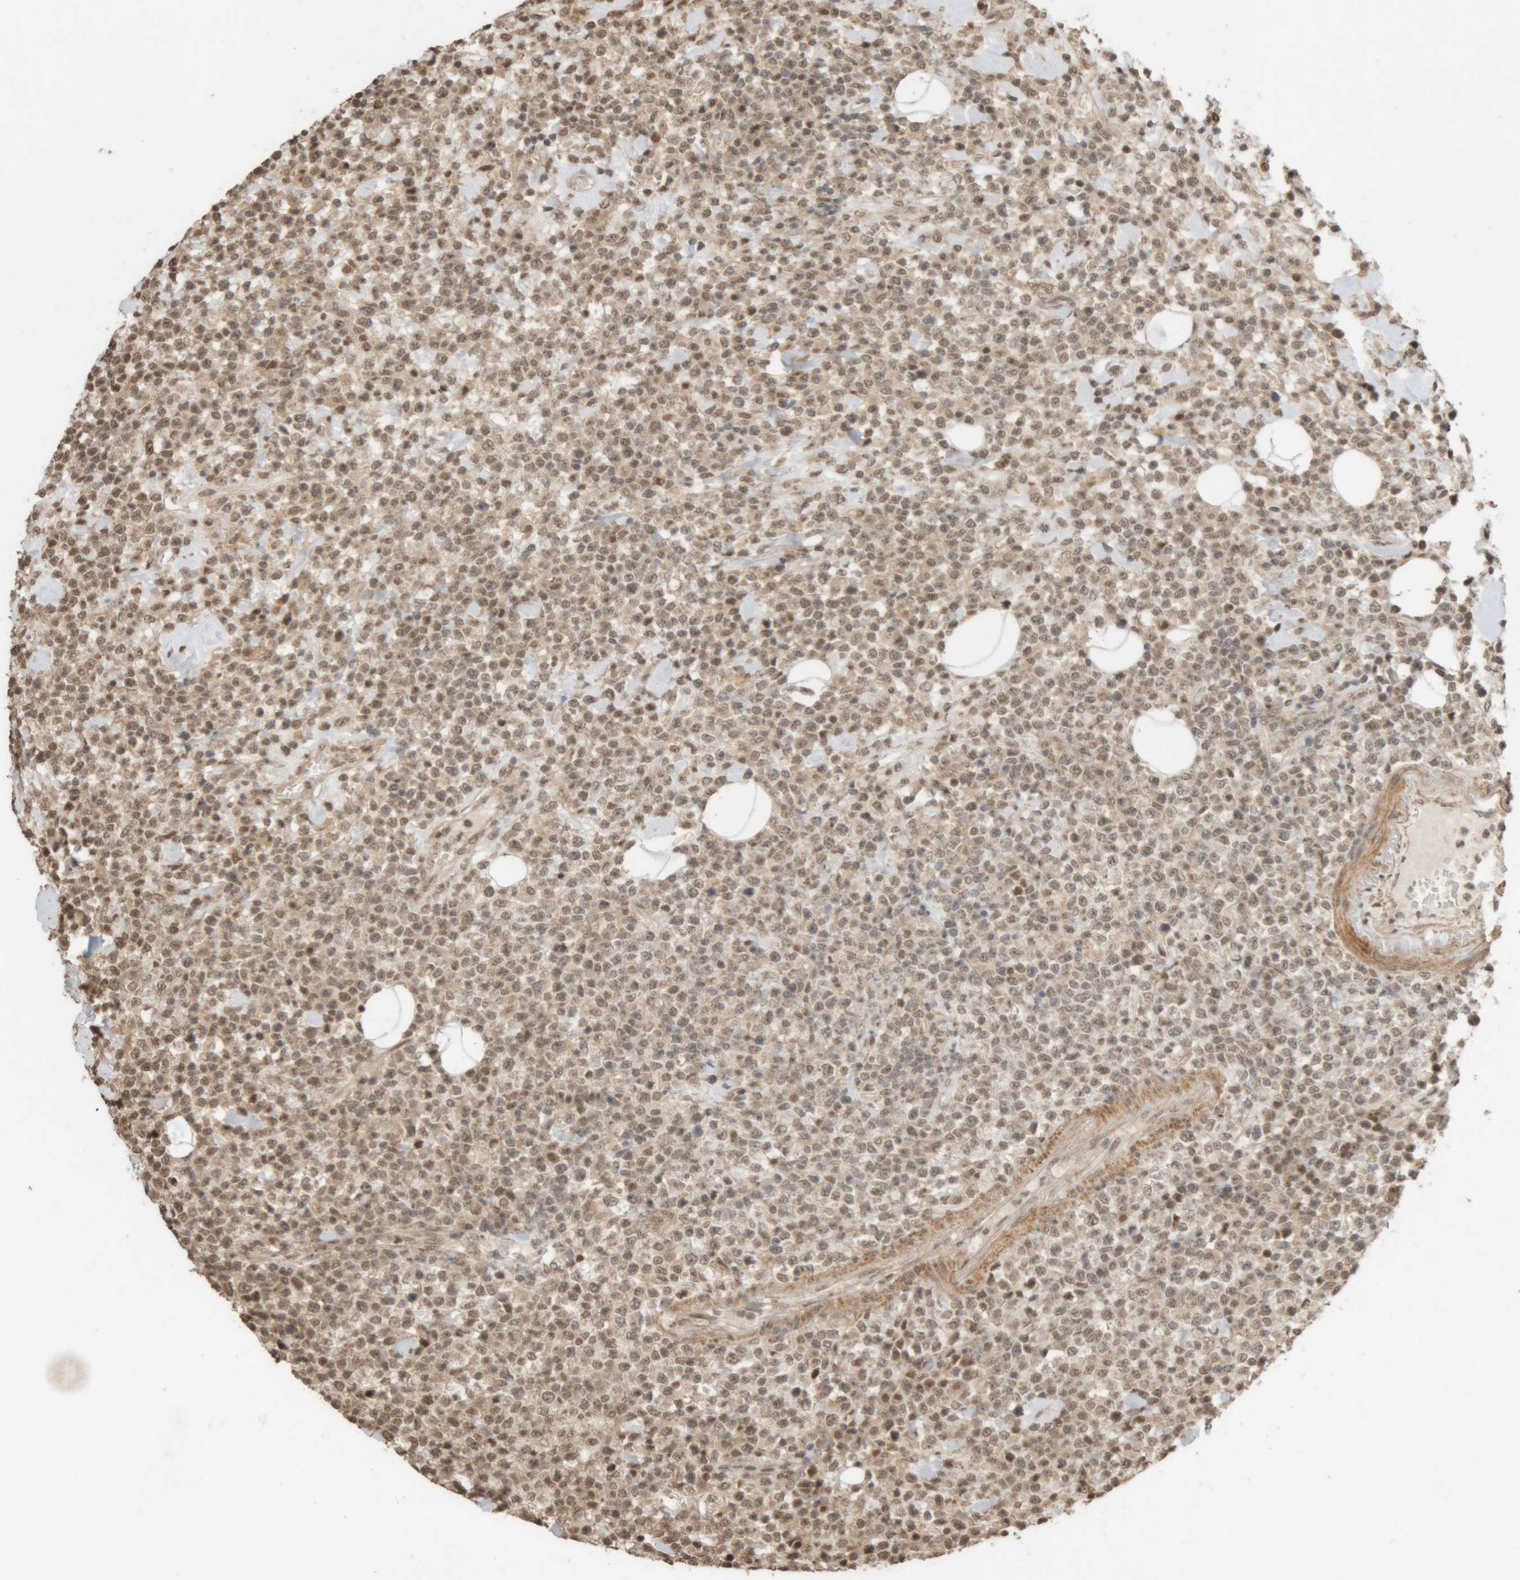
{"staining": {"intensity": "weak", "quantity": "25%-75%", "location": "nuclear"}, "tissue": "lymphoma", "cell_type": "Tumor cells", "image_type": "cancer", "snomed": [{"axis": "morphology", "description": "Malignant lymphoma, non-Hodgkin's type, High grade"}, {"axis": "topography", "description": "Colon"}], "caption": "IHC staining of lymphoma, which demonstrates low levels of weak nuclear staining in approximately 25%-75% of tumor cells indicating weak nuclear protein staining. The staining was performed using DAB (brown) for protein detection and nuclei were counterstained in hematoxylin (blue).", "gene": "KEAP1", "patient": {"sex": "female", "age": 53}}